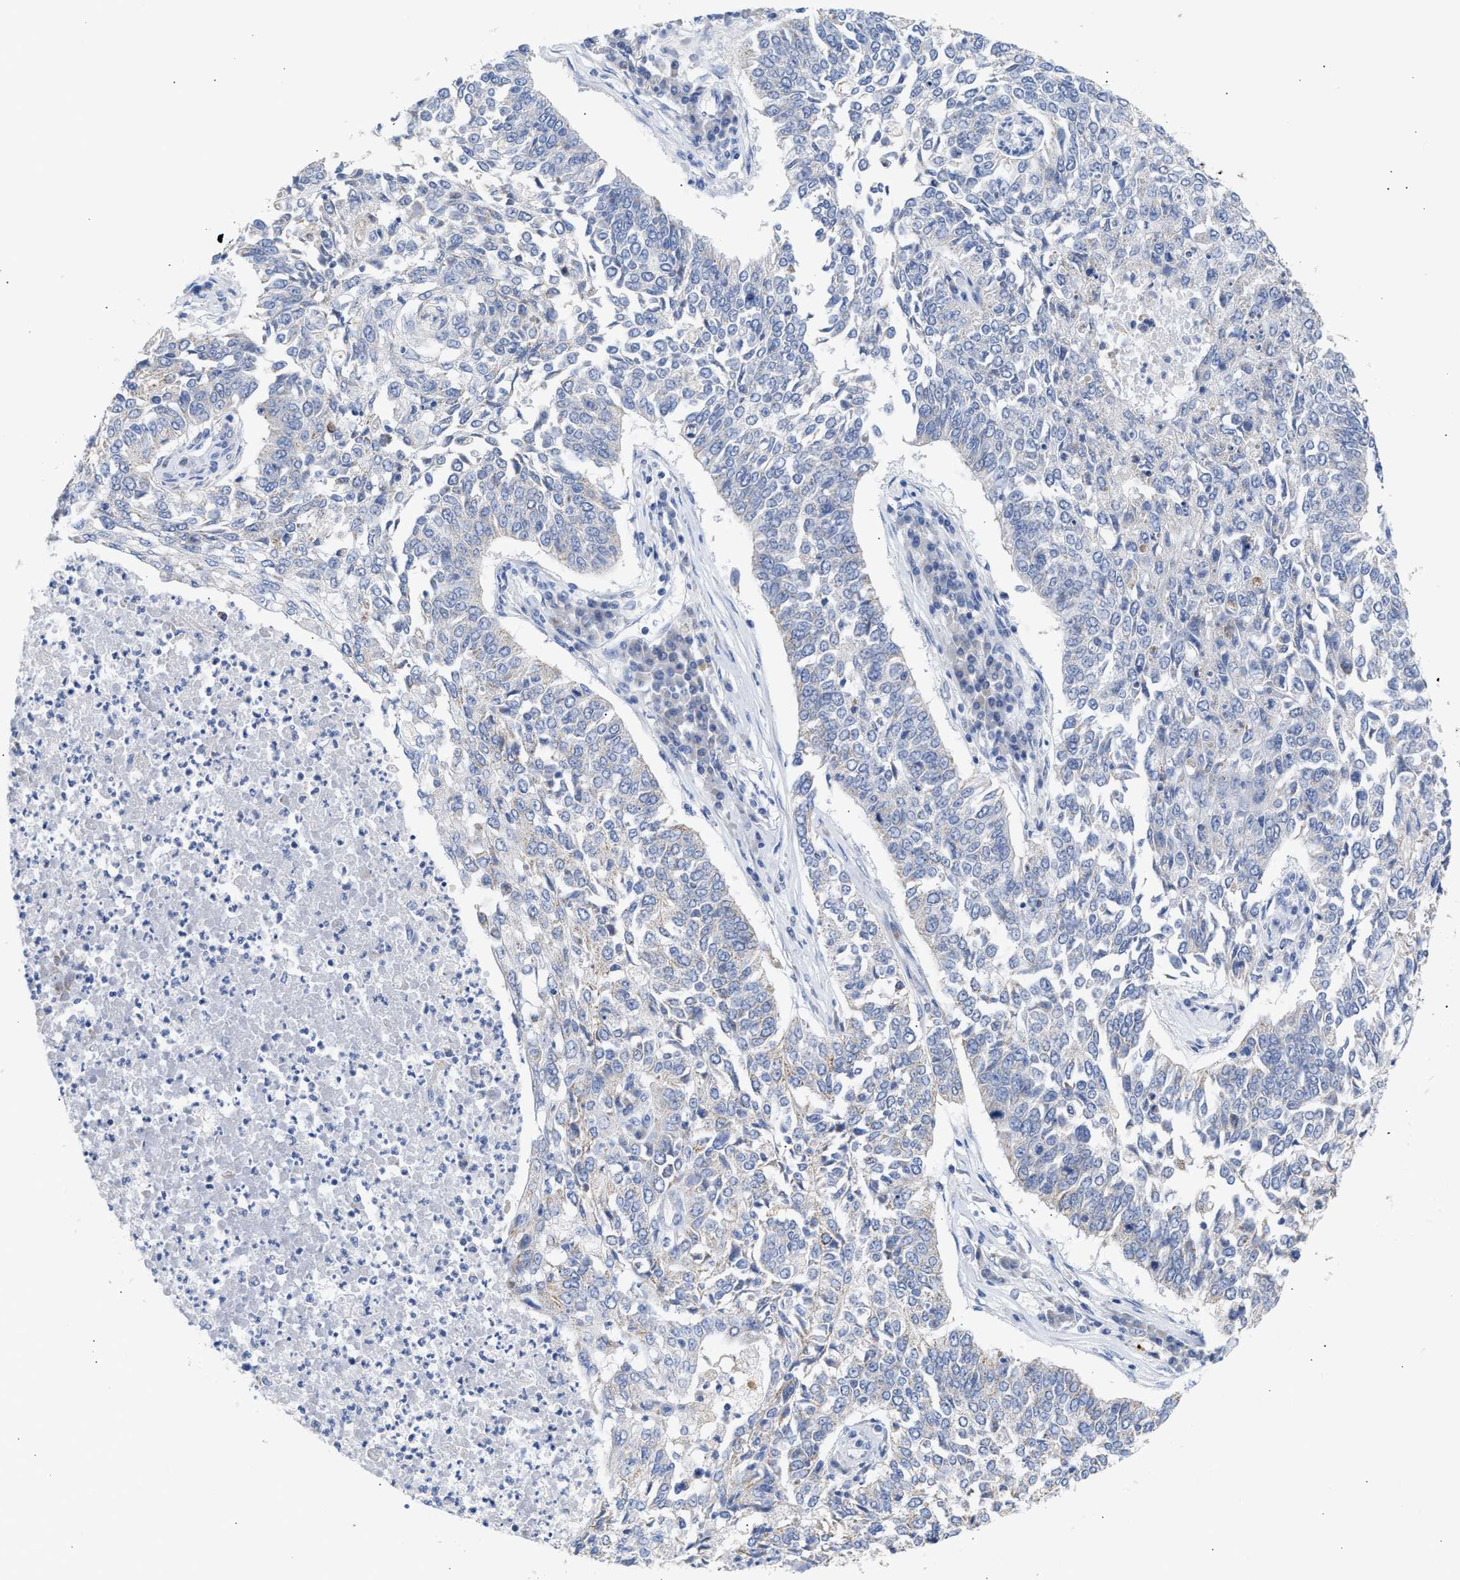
{"staining": {"intensity": "negative", "quantity": "none", "location": "none"}, "tissue": "lung cancer", "cell_type": "Tumor cells", "image_type": "cancer", "snomed": [{"axis": "morphology", "description": "Normal tissue, NOS"}, {"axis": "morphology", "description": "Squamous cell carcinoma, NOS"}, {"axis": "topography", "description": "Cartilage tissue"}, {"axis": "topography", "description": "Bronchus"}, {"axis": "topography", "description": "Lung"}], "caption": "Immunohistochemical staining of squamous cell carcinoma (lung) reveals no significant positivity in tumor cells.", "gene": "ACOT13", "patient": {"sex": "female", "age": 49}}